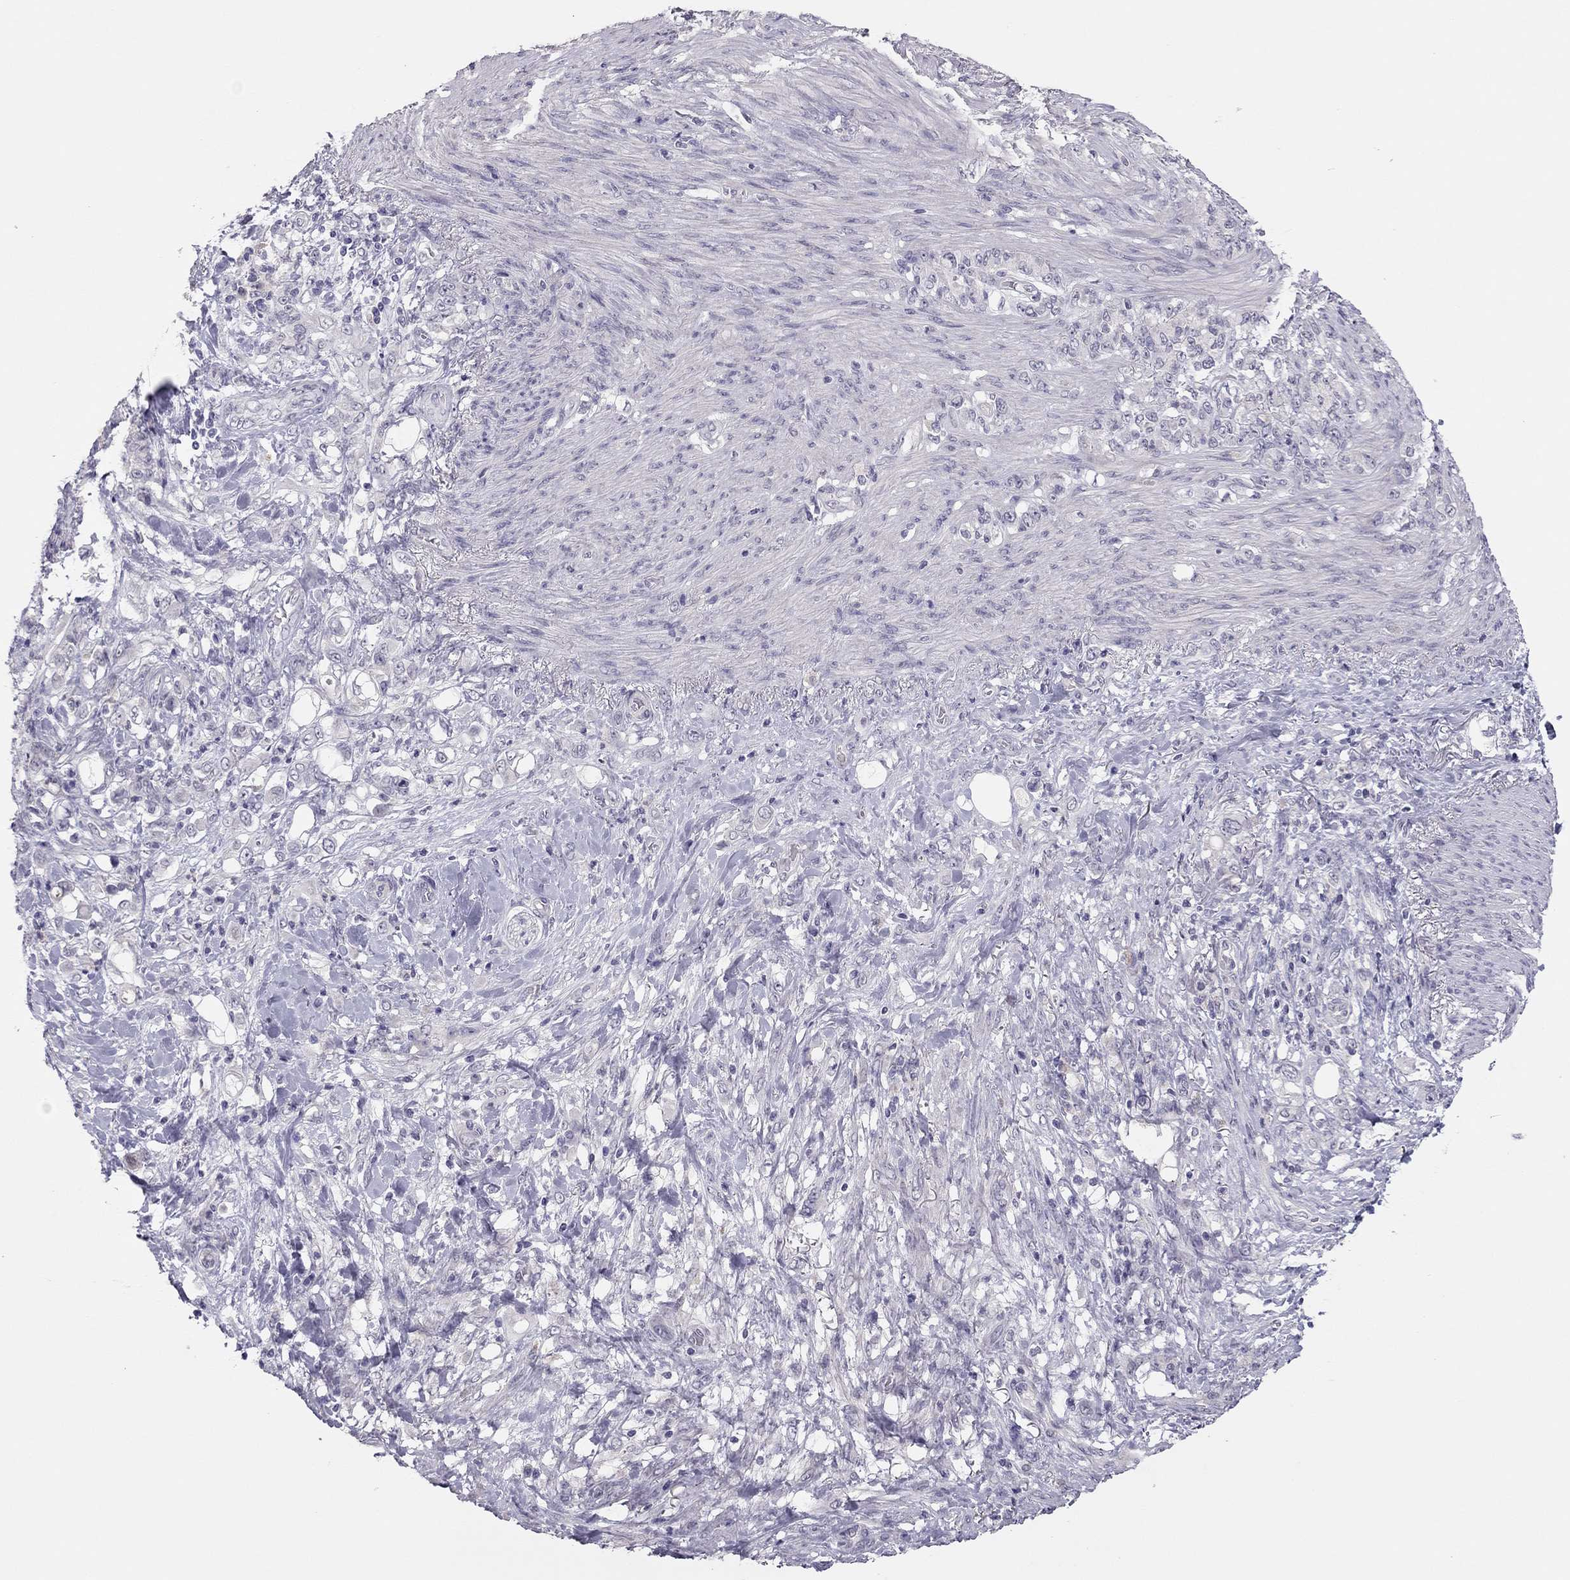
{"staining": {"intensity": "negative", "quantity": "none", "location": "none"}, "tissue": "stomach cancer", "cell_type": "Tumor cells", "image_type": "cancer", "snomed": [{"axis": "morphology", "description": "Adenocarcinoma, NOS"}, {"axis": "topography", "description": "Stomach"}], "caption": "Stomach cancer was stained to show a protein in brown. There is no significant positivity in tumor cells. The staining is performed using DAB (3,3'-diaminobenzidine) brown chromogen with nuclei counter-stained in using hematoxylin.", "gene": "ADORA2A", "patient": {"sex": "female", "age": 79}}